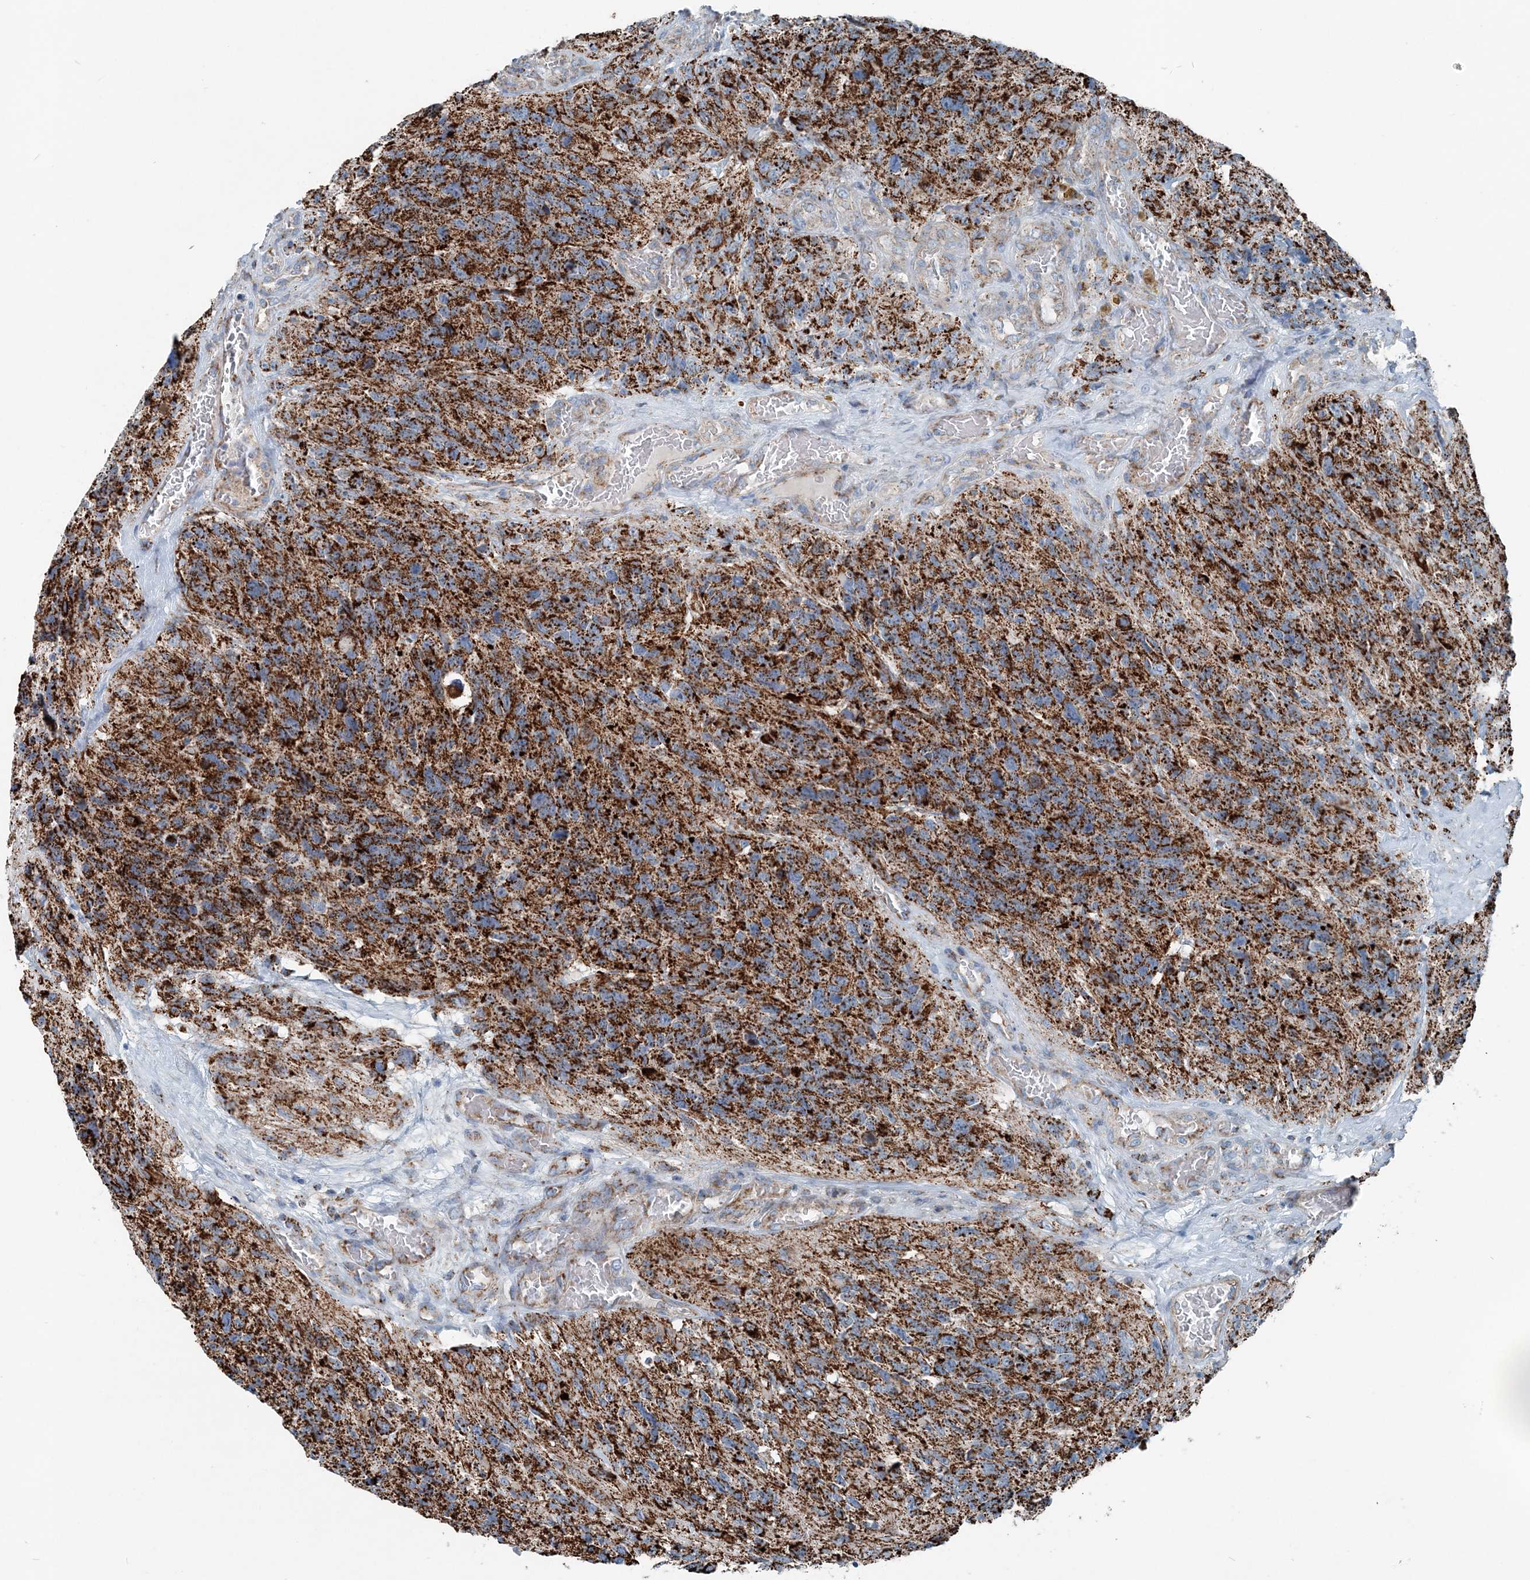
{"staining": {"intensity": "strong", "quantity": ">75%", "location": "cytoplasmic/membranous"}, "tissue": "glioma", "cell_type": "Tumor cells", "image_type": "cancer", "snomed": [{"axis": "morphology", "description": "Glioma, malignant, High grade"}, {"axis": "topography", "description": "Brain"}], "caption": "A photomicrograph of high-grade glioma (malignant) stained for a protein exhibits strong cytoplasmic/membranous brown staining in tumor cells. (IHC, brightfield microscopy, high magnification).", "gene": "INTU", "patient": {"sex": "male", "age": 69}}